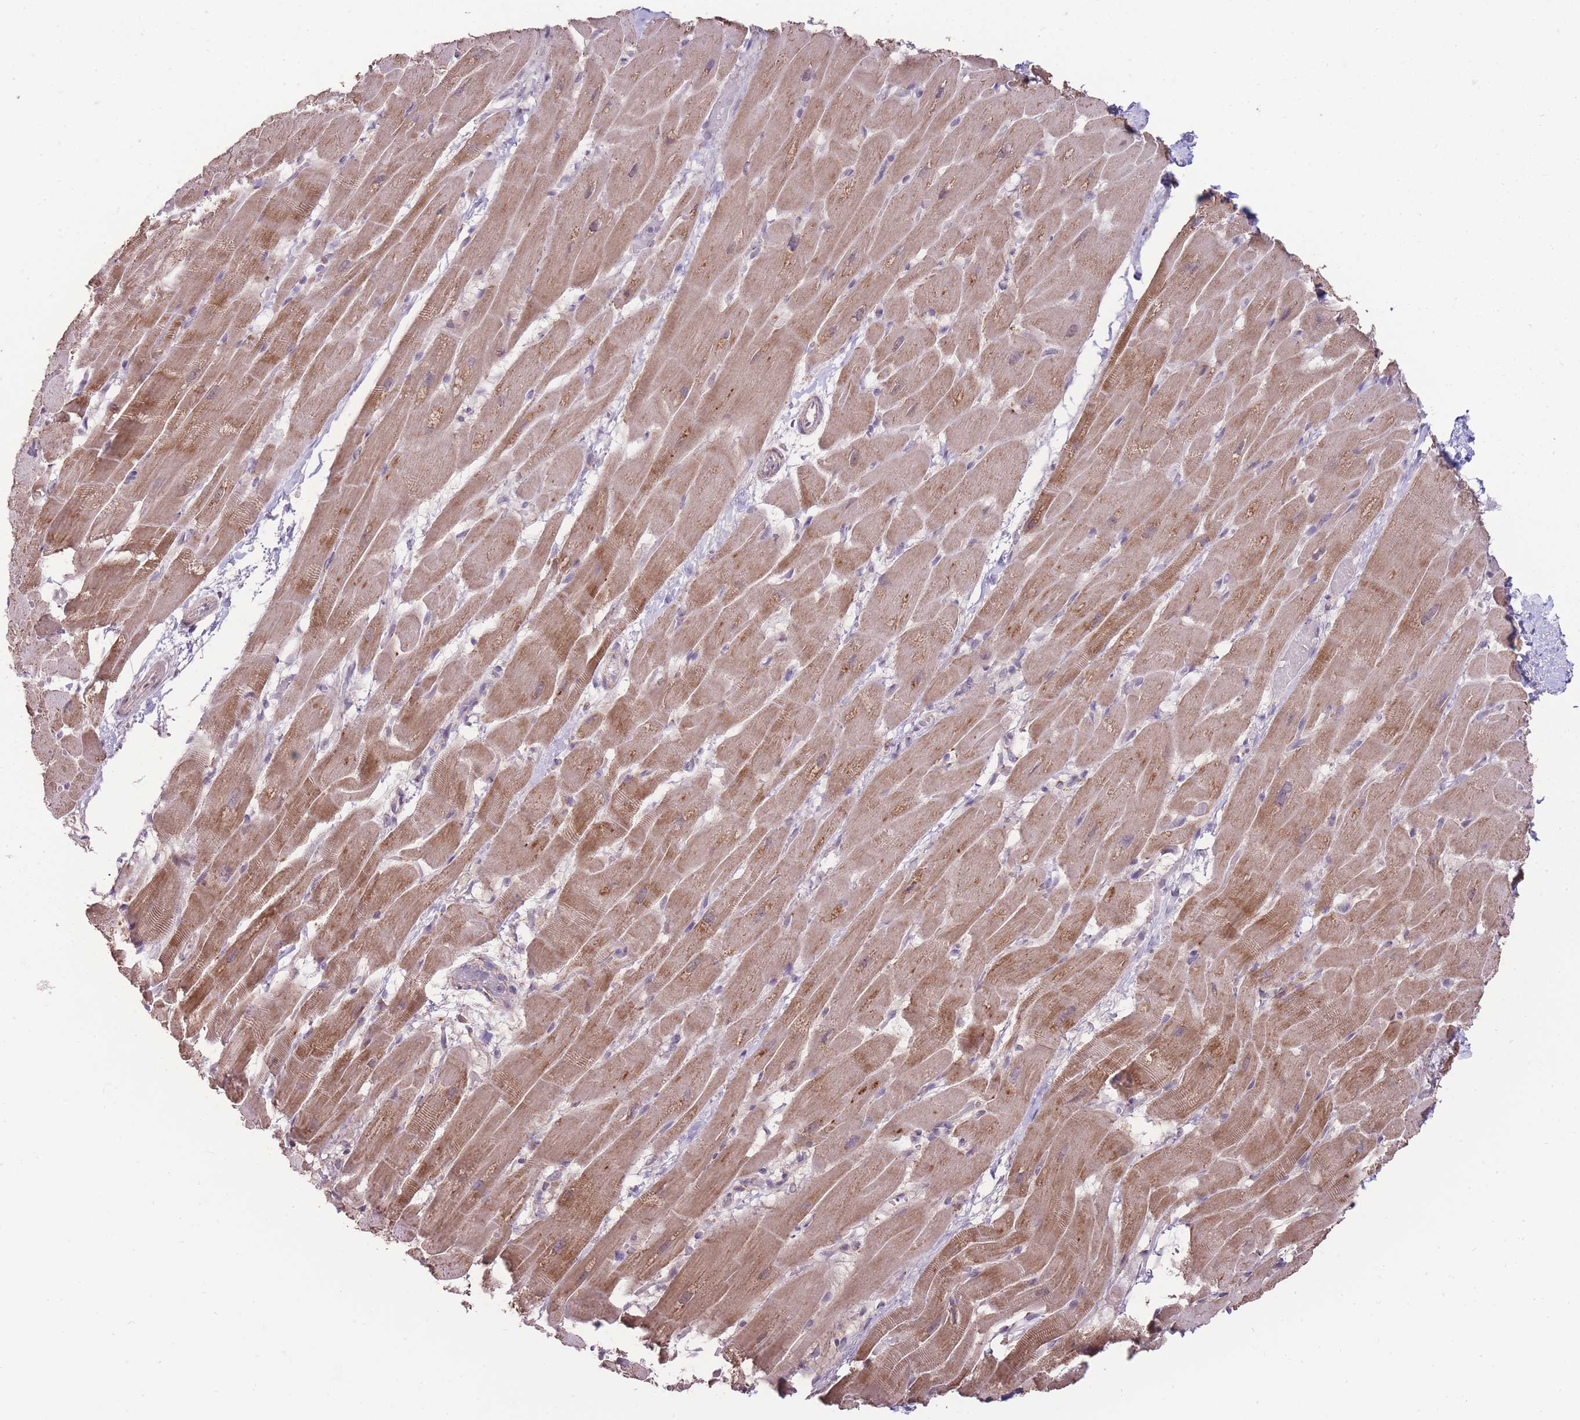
{"staining": {"intensity": "moderate", "quantity": "25%-75%", "location": "cytoplasmic/membranous"}, "tissue": "heart muscle", "cell_type": "Cardiomyocytes", "image_type": "normal", "snomed": [{"axis": "morphology", "description": "Normal tissue, NOS"}, {"axis": "topography", "description": "Heart"}], "caption": "Protein expression analysis of benign heart muscle reveals moderate cytoplasmic/membranous expression in about 25%-75% of cardiomyocytes.", "gene": "NELL1", "patient": {"sex": "male", "age": 37}}